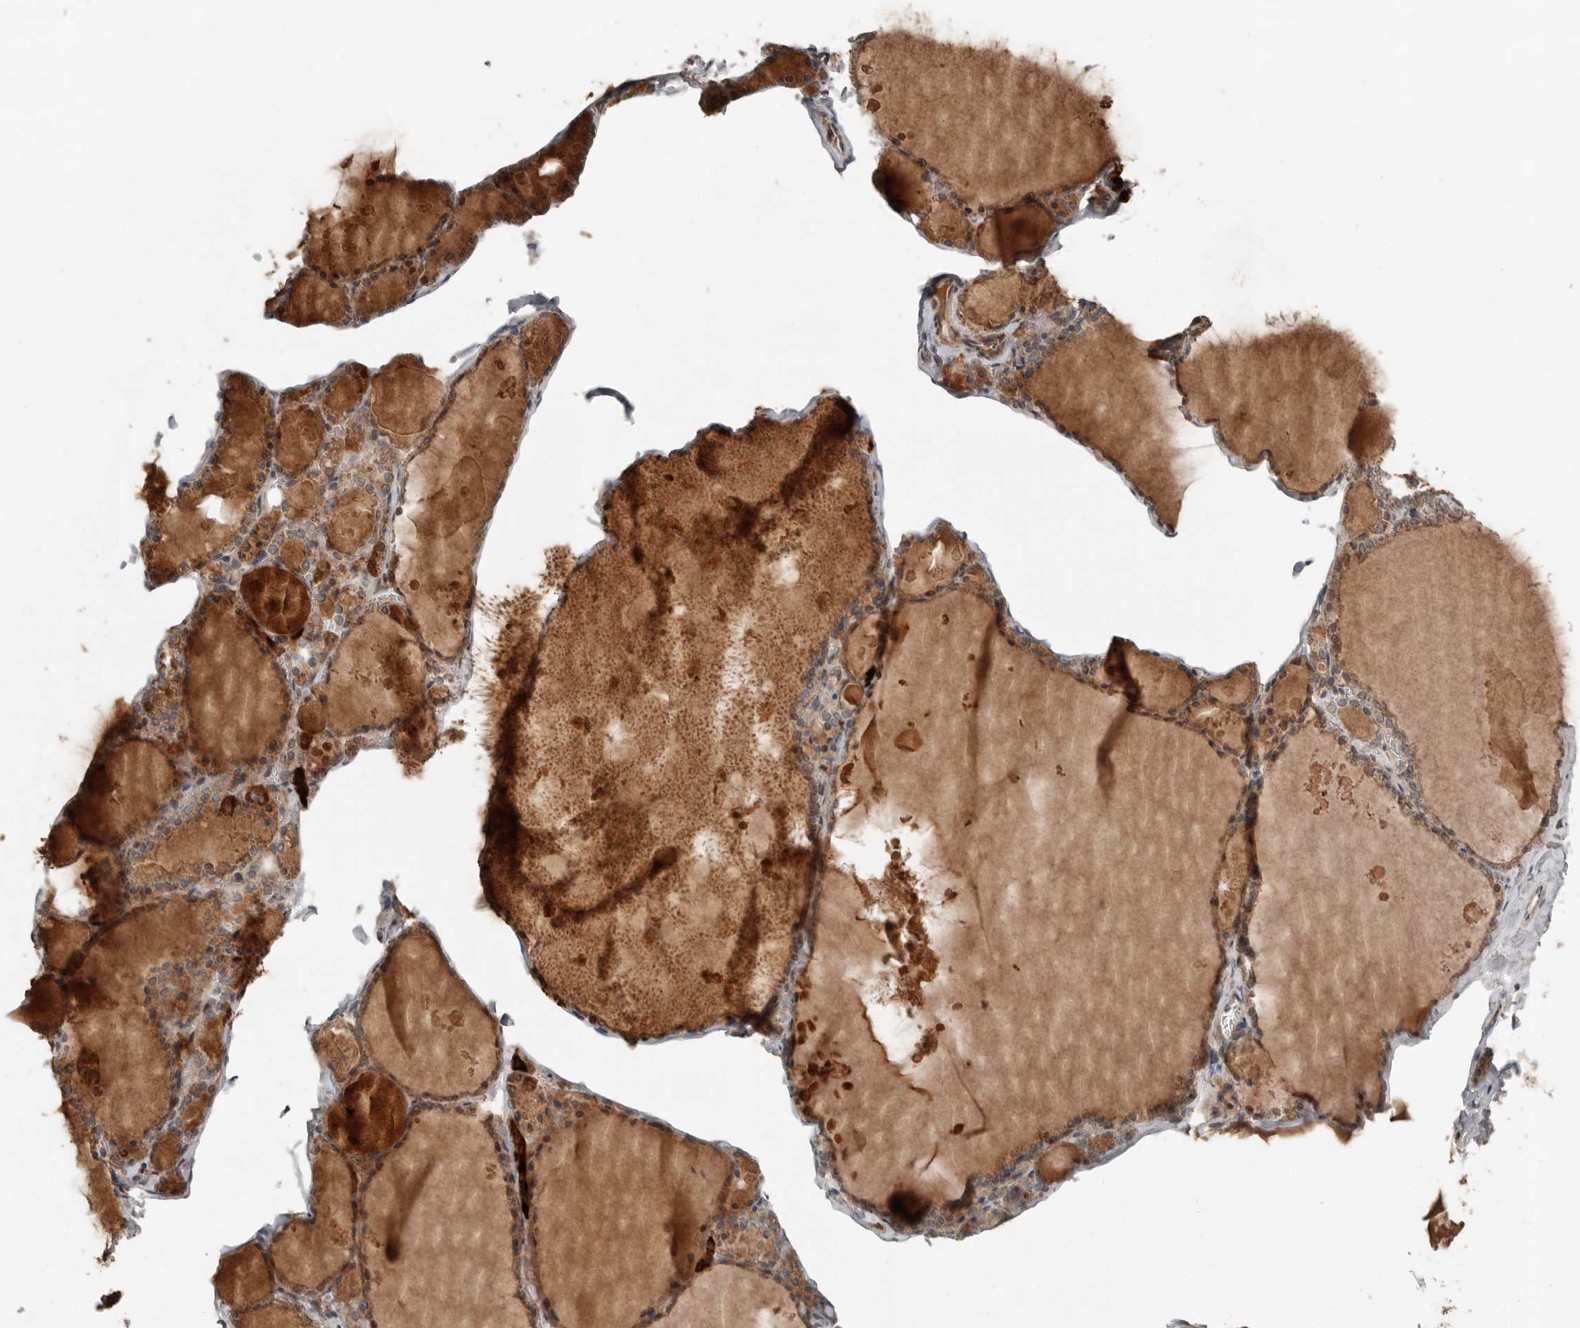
{"staining": {"intensity": "moderate", "quantity": ">75%", "location": "cytoplasmic/membranous"}, "tissue": "thyroid gland", "cell_type": "Glandular cells", "image_type": "normal", "snomed": [{"axis": "morphology", "description": "Normal tissue, NOS"}, {"axis": "topography", "description": "Thyroid gland"}], "caption": "DAB (3,3'-diaminobenzidine) immunohistochemical staining of unremarkable human thyroid gland exhibits moderate cytoplasmic/membranous protein expression in about >75% of glandular cells.", "gene": "SLC6A7", "patient": {"sex": "male", "age": 56}}